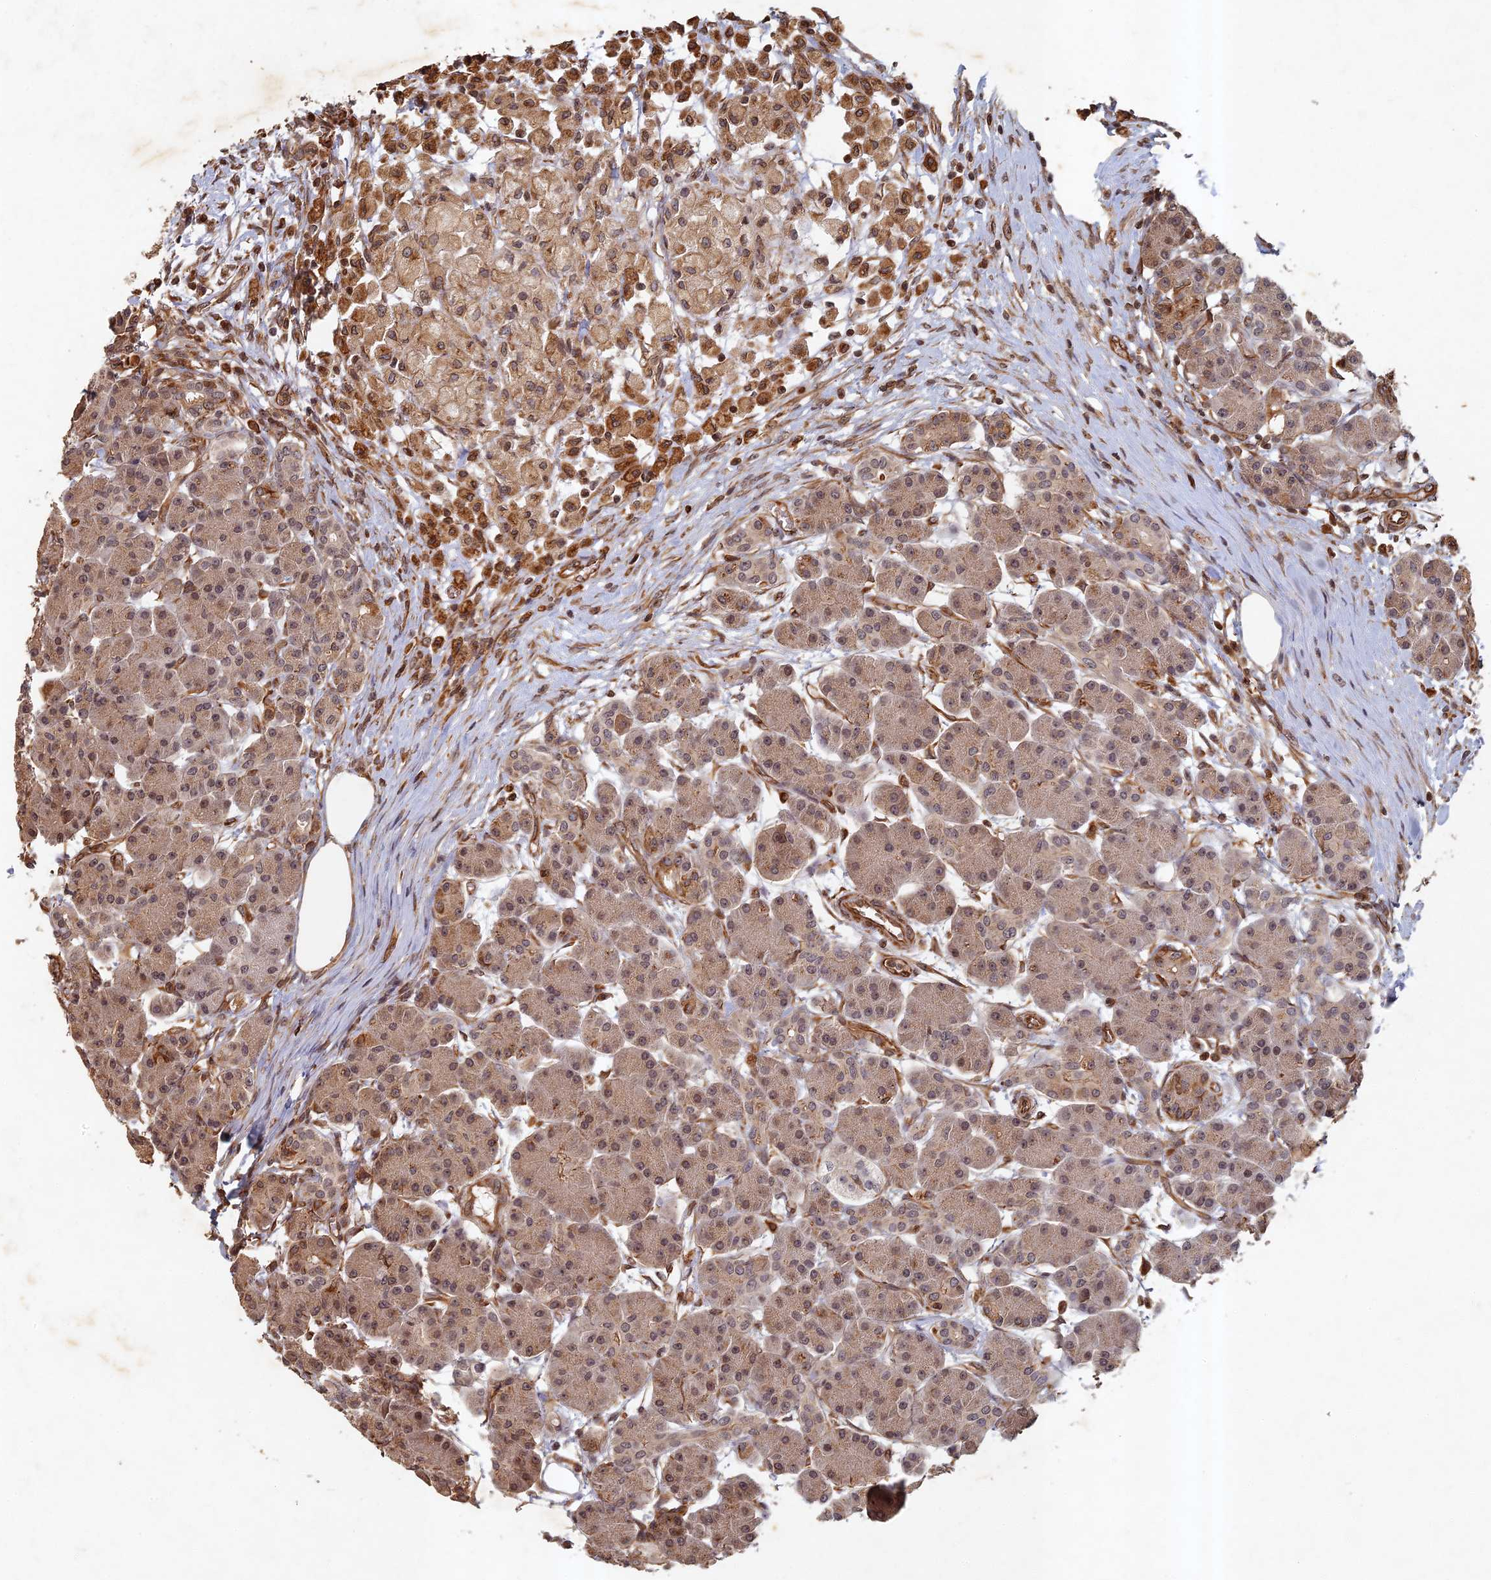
{"staining": {"intensity": "moderate", "quantity": "25%-75%", "location": "cytoplasmic/membranous,nuclear"}, "tissue": "pancreas", "cell_type": "Exocrine glandular cells", "image_type": "normal", "snomed": [{"axis": "morphology", "description": "Normal tissue, NOS"}, {"axis": "topography", "description": "Pancreas"}], "caption": "Immunohistochemical staining of benign human pancreas shows moderate cytoplasmic/membranous,nuclear protein expression in about 25%-75% of exocrine glandular cells.", "gene": "ABCB10", "patient": {"sex": "male", "age": 63}}